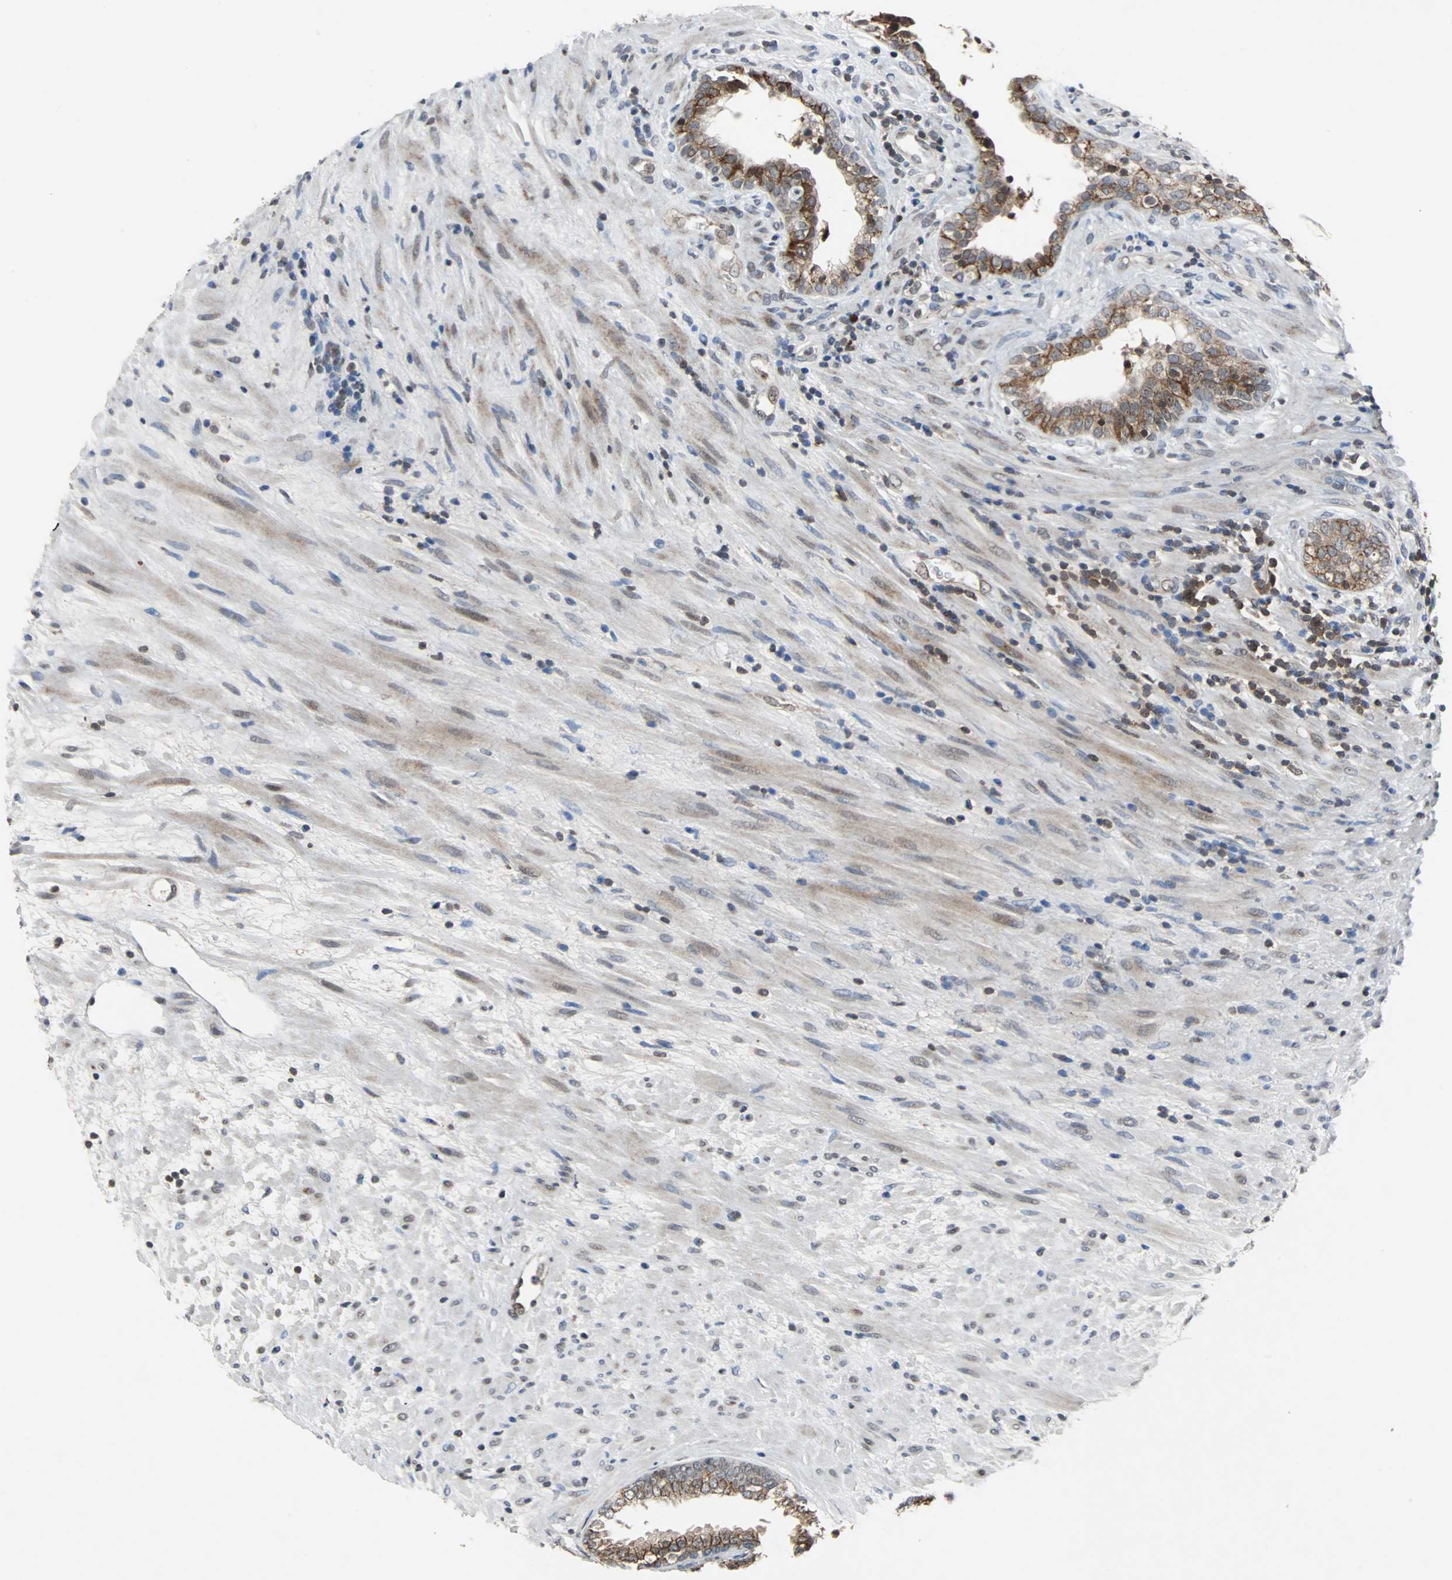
{"staining": {"intensity": "weak", "quantity": ">75%", "location": "cytoplasmic/membranous"}, "tissue": "prostate", "cell_type": "Glandular cells", "image_type": "normal", "snomed": [{"axis": "morphology", "description": "Normal tissue, NOS"}, {"axis": "topography", "description": "Prostate"}], "caption": "Protein staining of normal prostate demonstrates weak cytoplasmic/membranous staining in approximately >75% of glandular cells. The staining is performed using DAB brown chromogen to label protein expression. The nuclei are counter-stained blue using hematoxylin.", "gene": "LSR", "patient": {"sex": "male", "age": 76}}